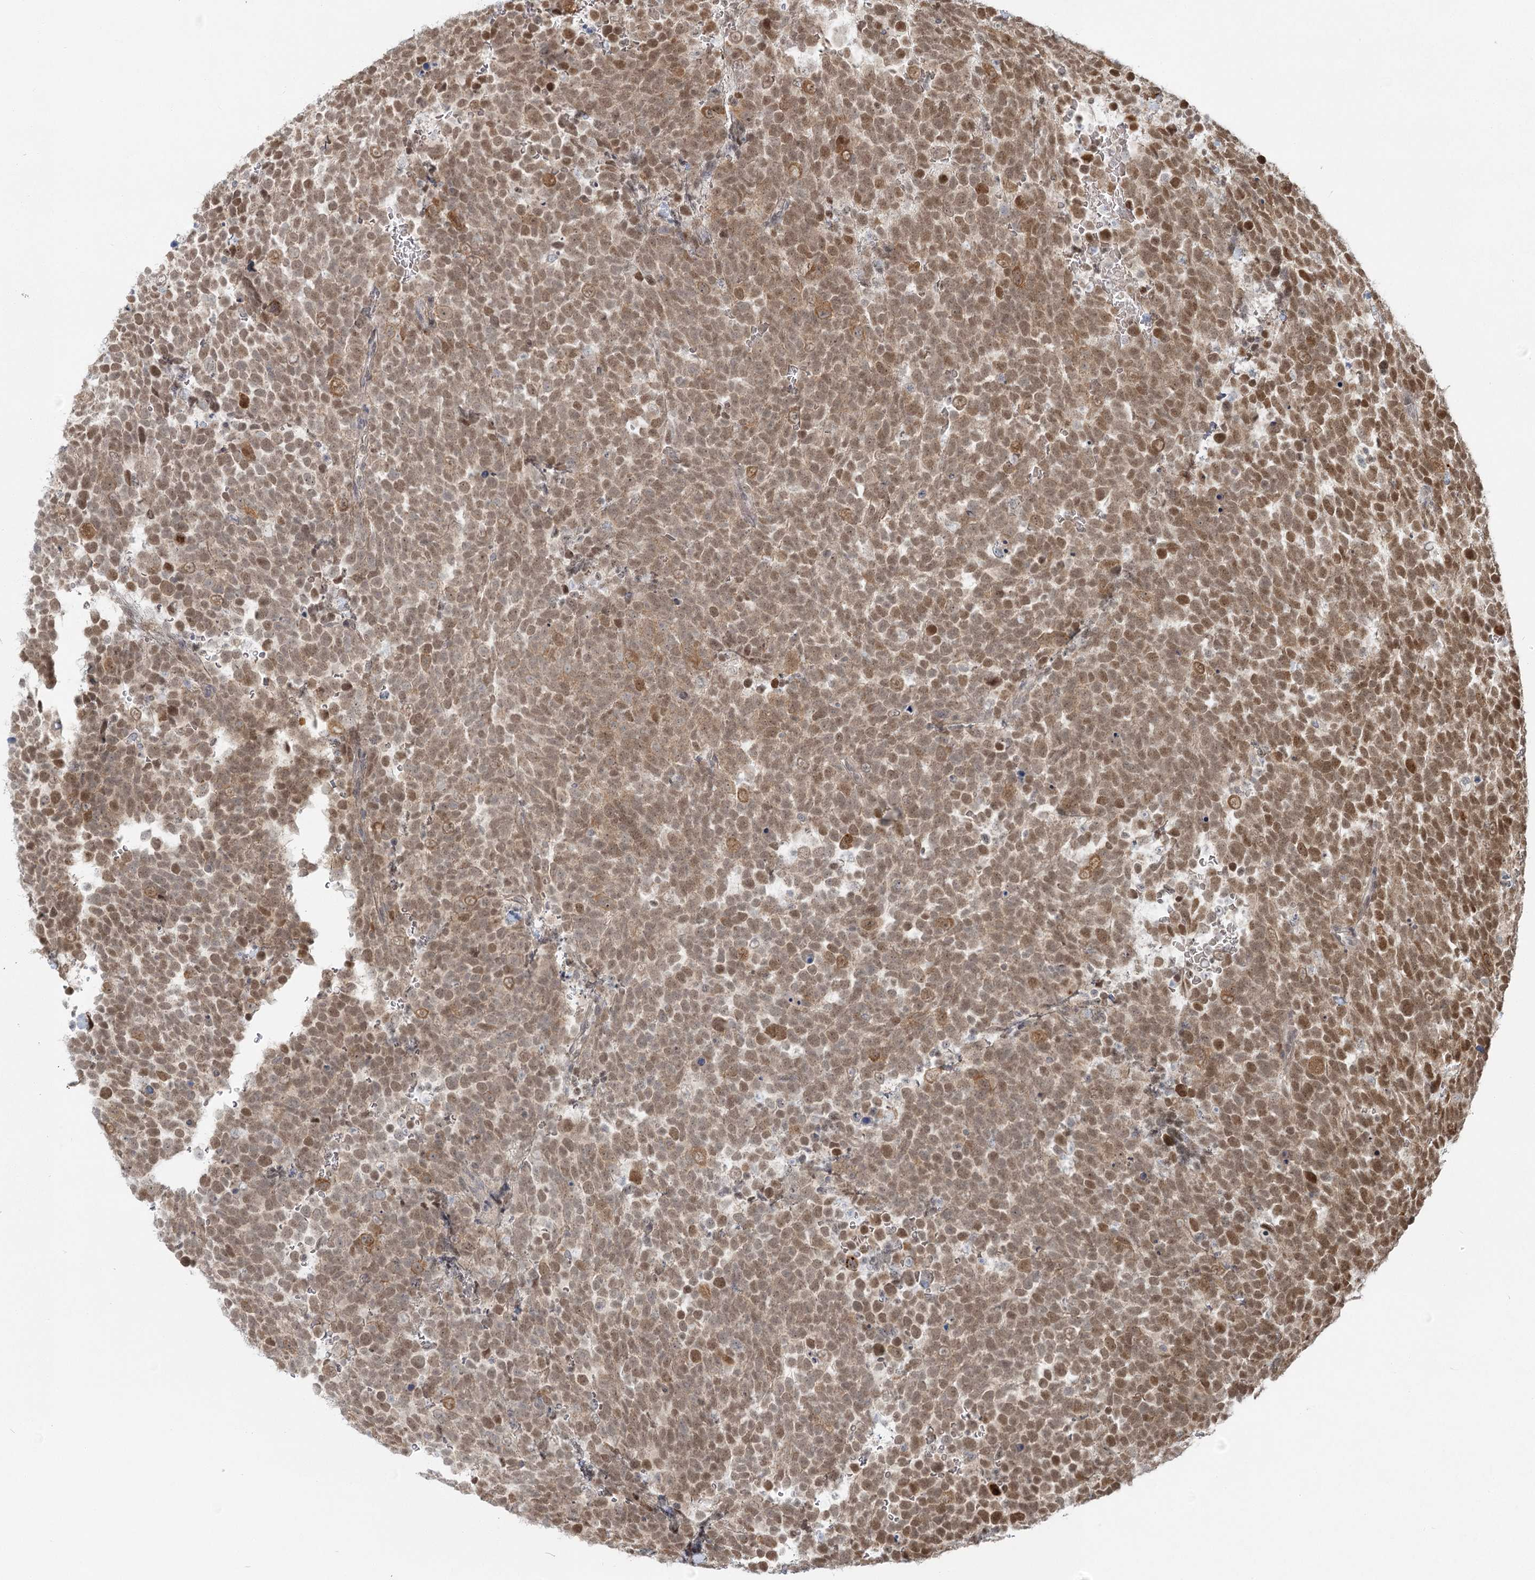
{"staining": {"intensity": "moderate", "quantity": ">75%", "location": "nuclear"}, "tissue": "urothelial cancer", "cell_type": "Tumor cells", "image_type": "cancer", "snomed": [{"axis": "morphology", "description": "Urothelial carcinoma, High grade"}, {"axis": "topography", "description": "Urinary bladder"}], "caption": "High-grade urothelial carcinoma tissue demonstrates moderate nuclear staining in about >75% of tumor cells, visualized by immunohistochemistry.", "gene": "R3HCC1L", "patient": {"sex": "female", "age": 82}}